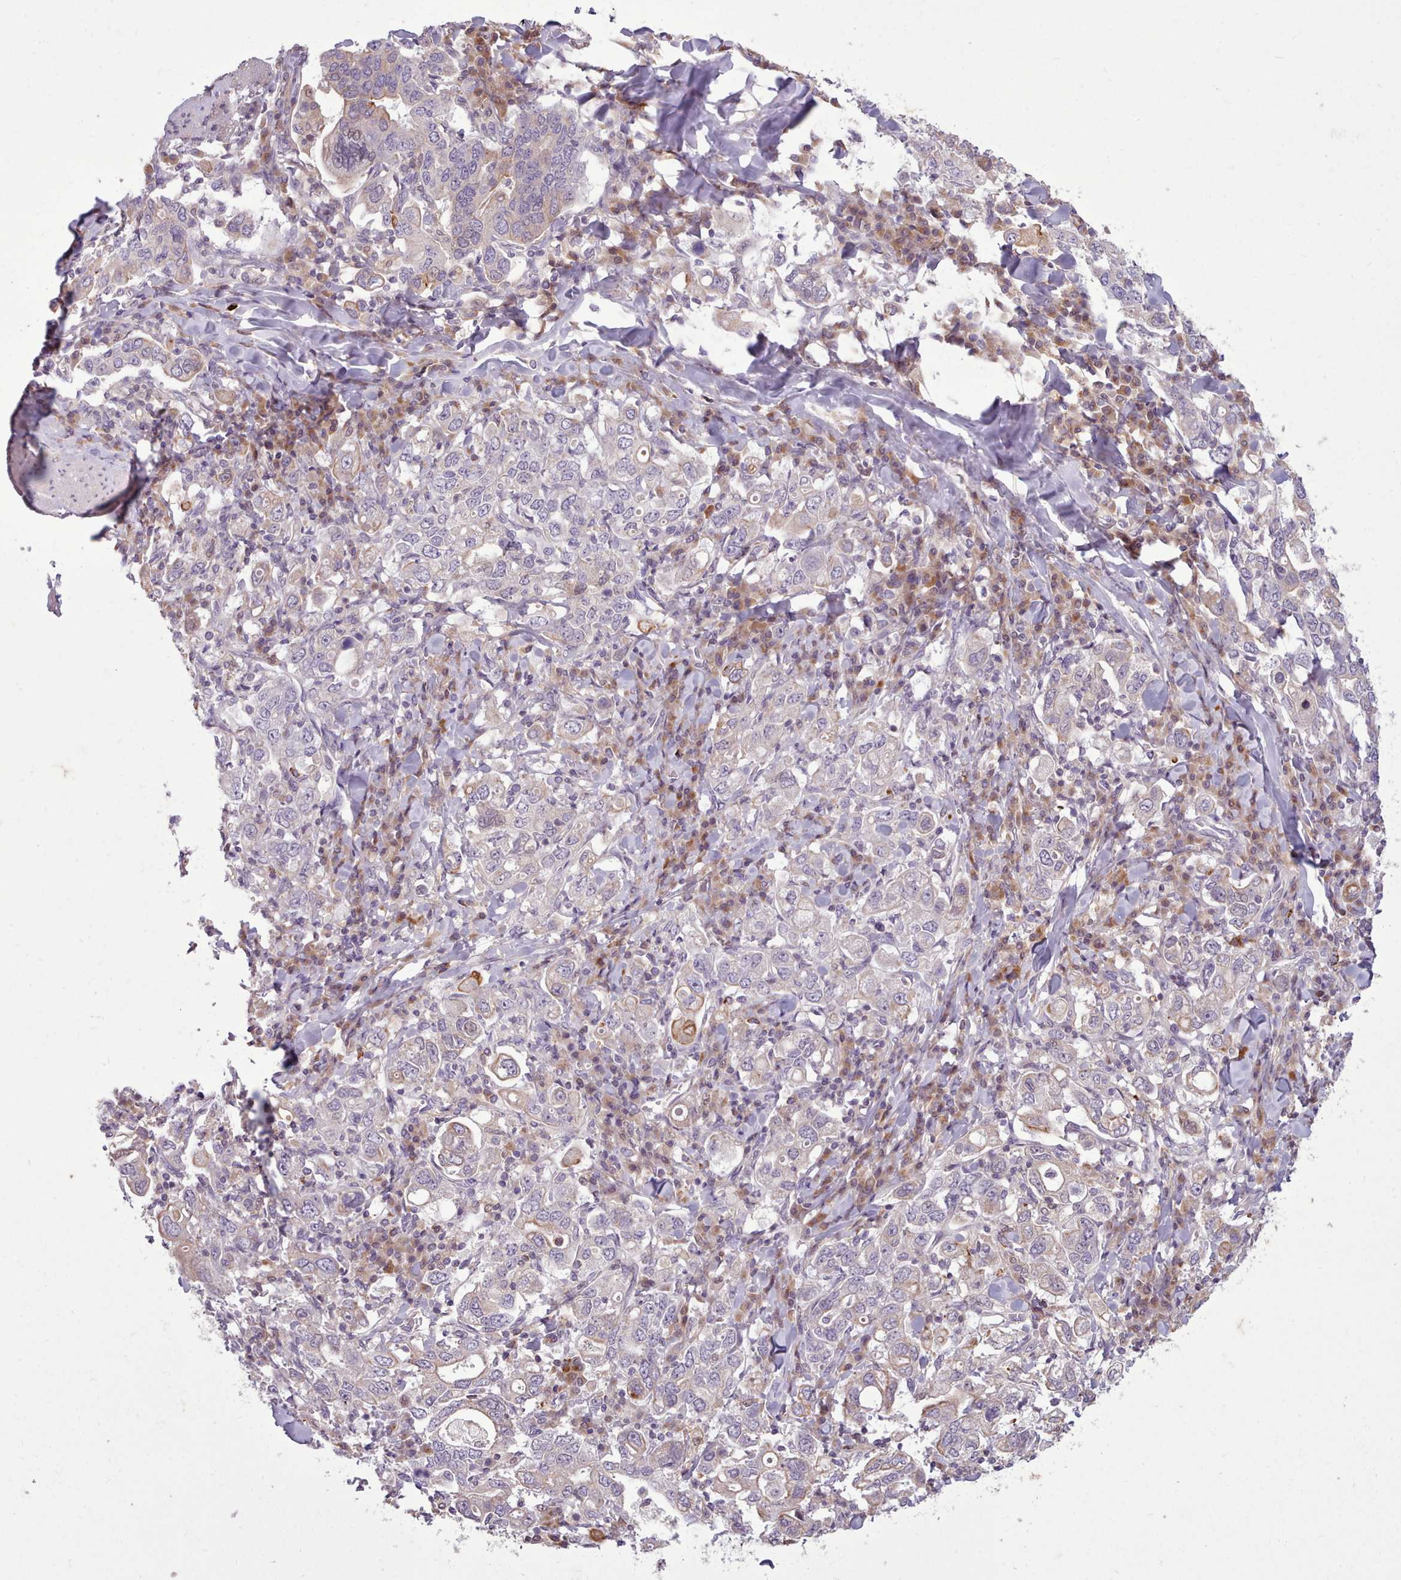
{"staining": {"intensity": "weak", "quantity": "<25%", "location": "cytoplasmic/membranous"}, "tissue": "stomach cancer", "cell_type": "Tumor cells", "image_type": "cancer", "snomed": [{"axis": "morphology", "description": "Adenocarcinoma, NOS"}, {"axis": "topography", "description": "Stomach, upper"}], "caption": "Tumor cells show no significant protein positivity in stomach cancer (adenocarcinoma).", "gene": "NMRK1", "patient": {"sex": "male", "age": 62}}